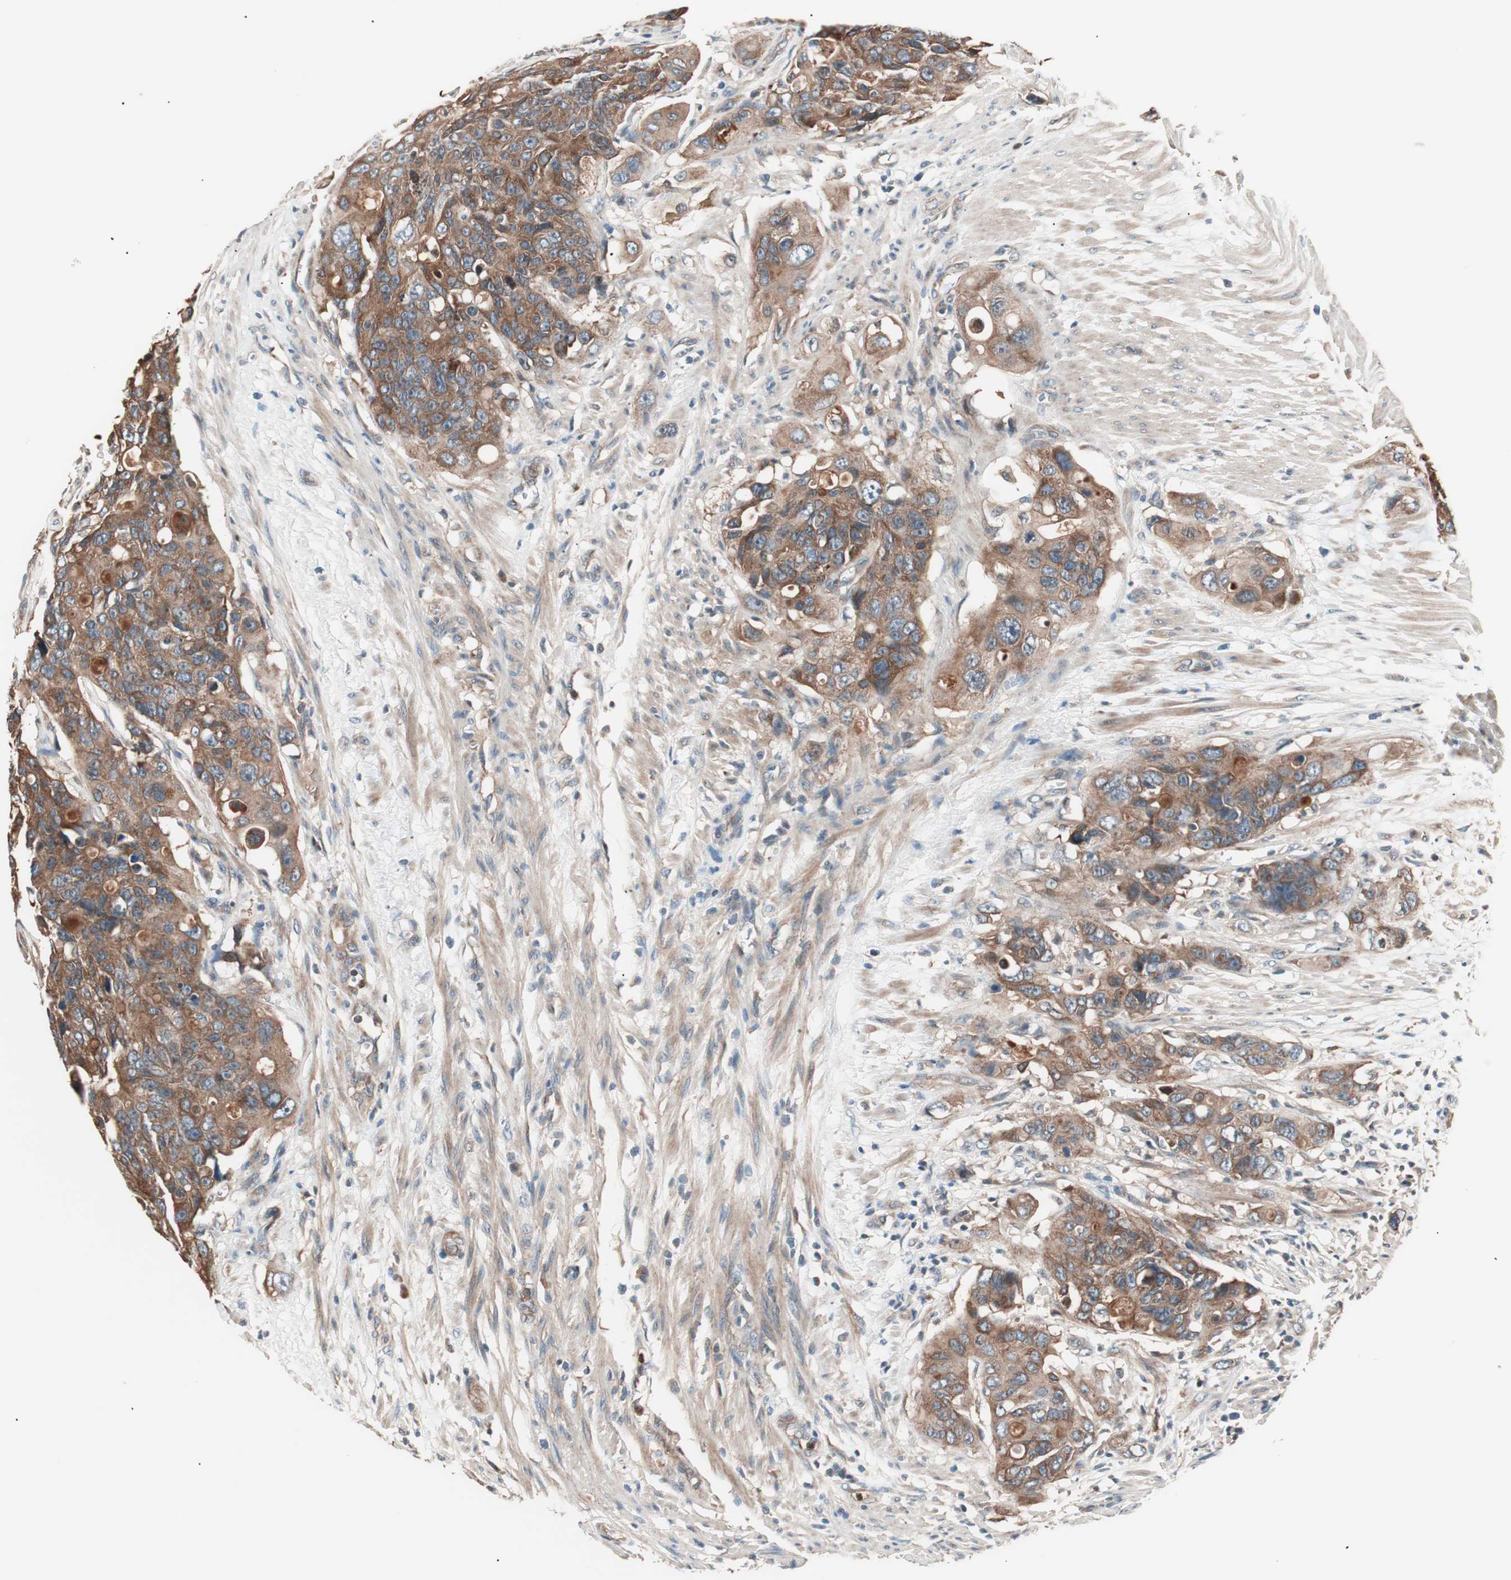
{"staining": {"intensity": "strong", "quantity": ">75%", "location": "cytoplasmic/membranous"}, "tissue": "colorectal cancer", "cell_type": "Tumor cells", "image_type": "cancer", "snomed": [{"axis": "morphology", "description": "Adenocarcinoma, NOS"}, {"axis": "topography", "description": "Colon"}], "caption": "Approximately >75% of tumor cells in human adenocarcinoma (colorectal) display strong cytoplasmic/membranous protein staining as visualized by brown immunohistochemical staining.", "gene": "TSG101", "patient": {"sex": "female", "age": 57}}